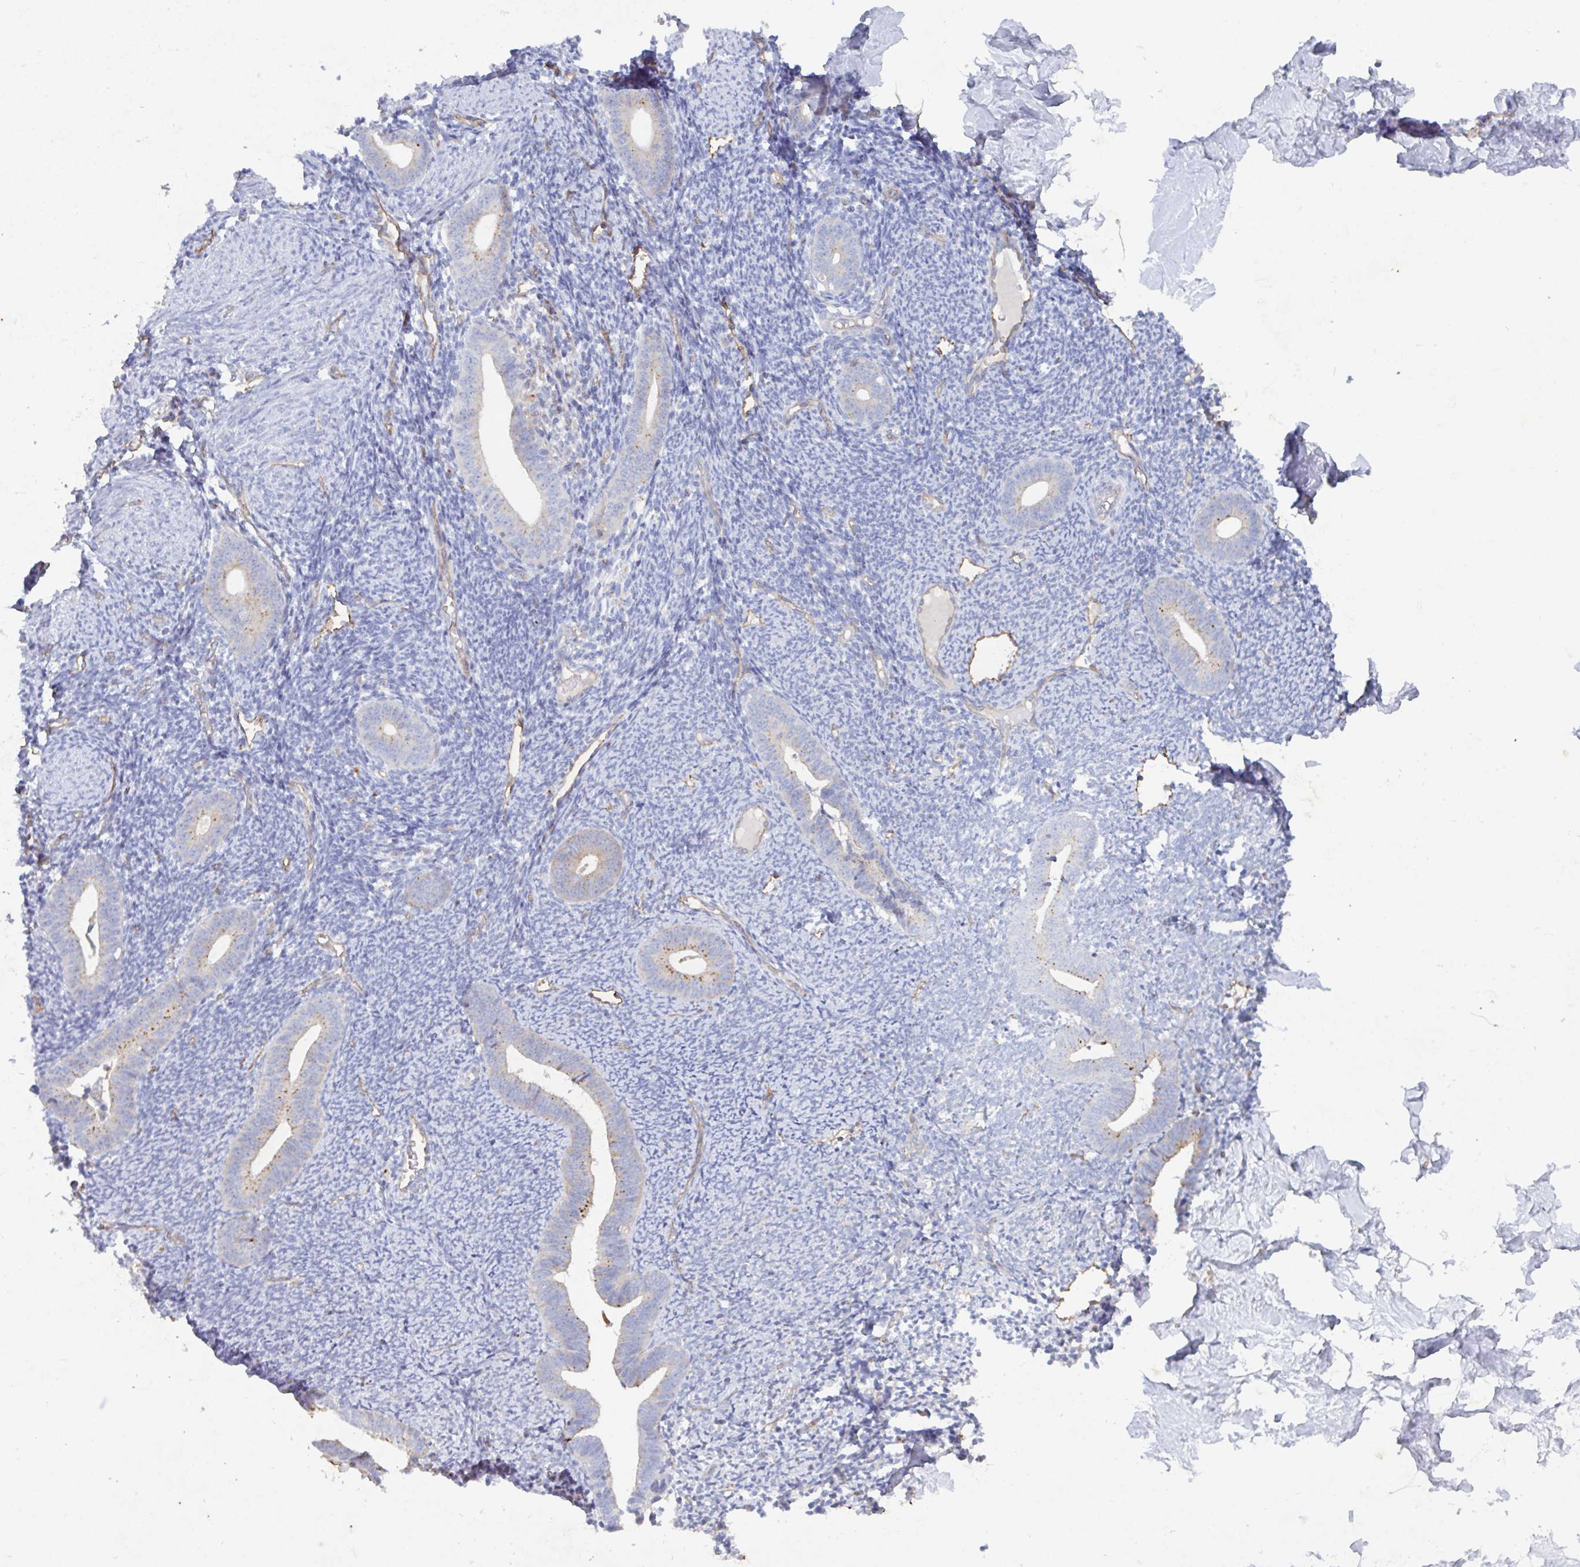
{"staining": {"intensity": "negative", "quantity": "none", "location": "none"}, "tissue": "endometrium", "cell_type": "Cells in endometrial stroma", "image_type": "normal", "snomed": [{"axis": "morphology", "description": "Normal tissue, NOS"}, {"axis": "topography", "description": "Endometrium"}], "caption": "Protein analysis of unremarkable endometrium displays no significant expression in cells in endometrial stroma.", "gene": "MANBA", "patient": {"sex": "female", "age": 39}}